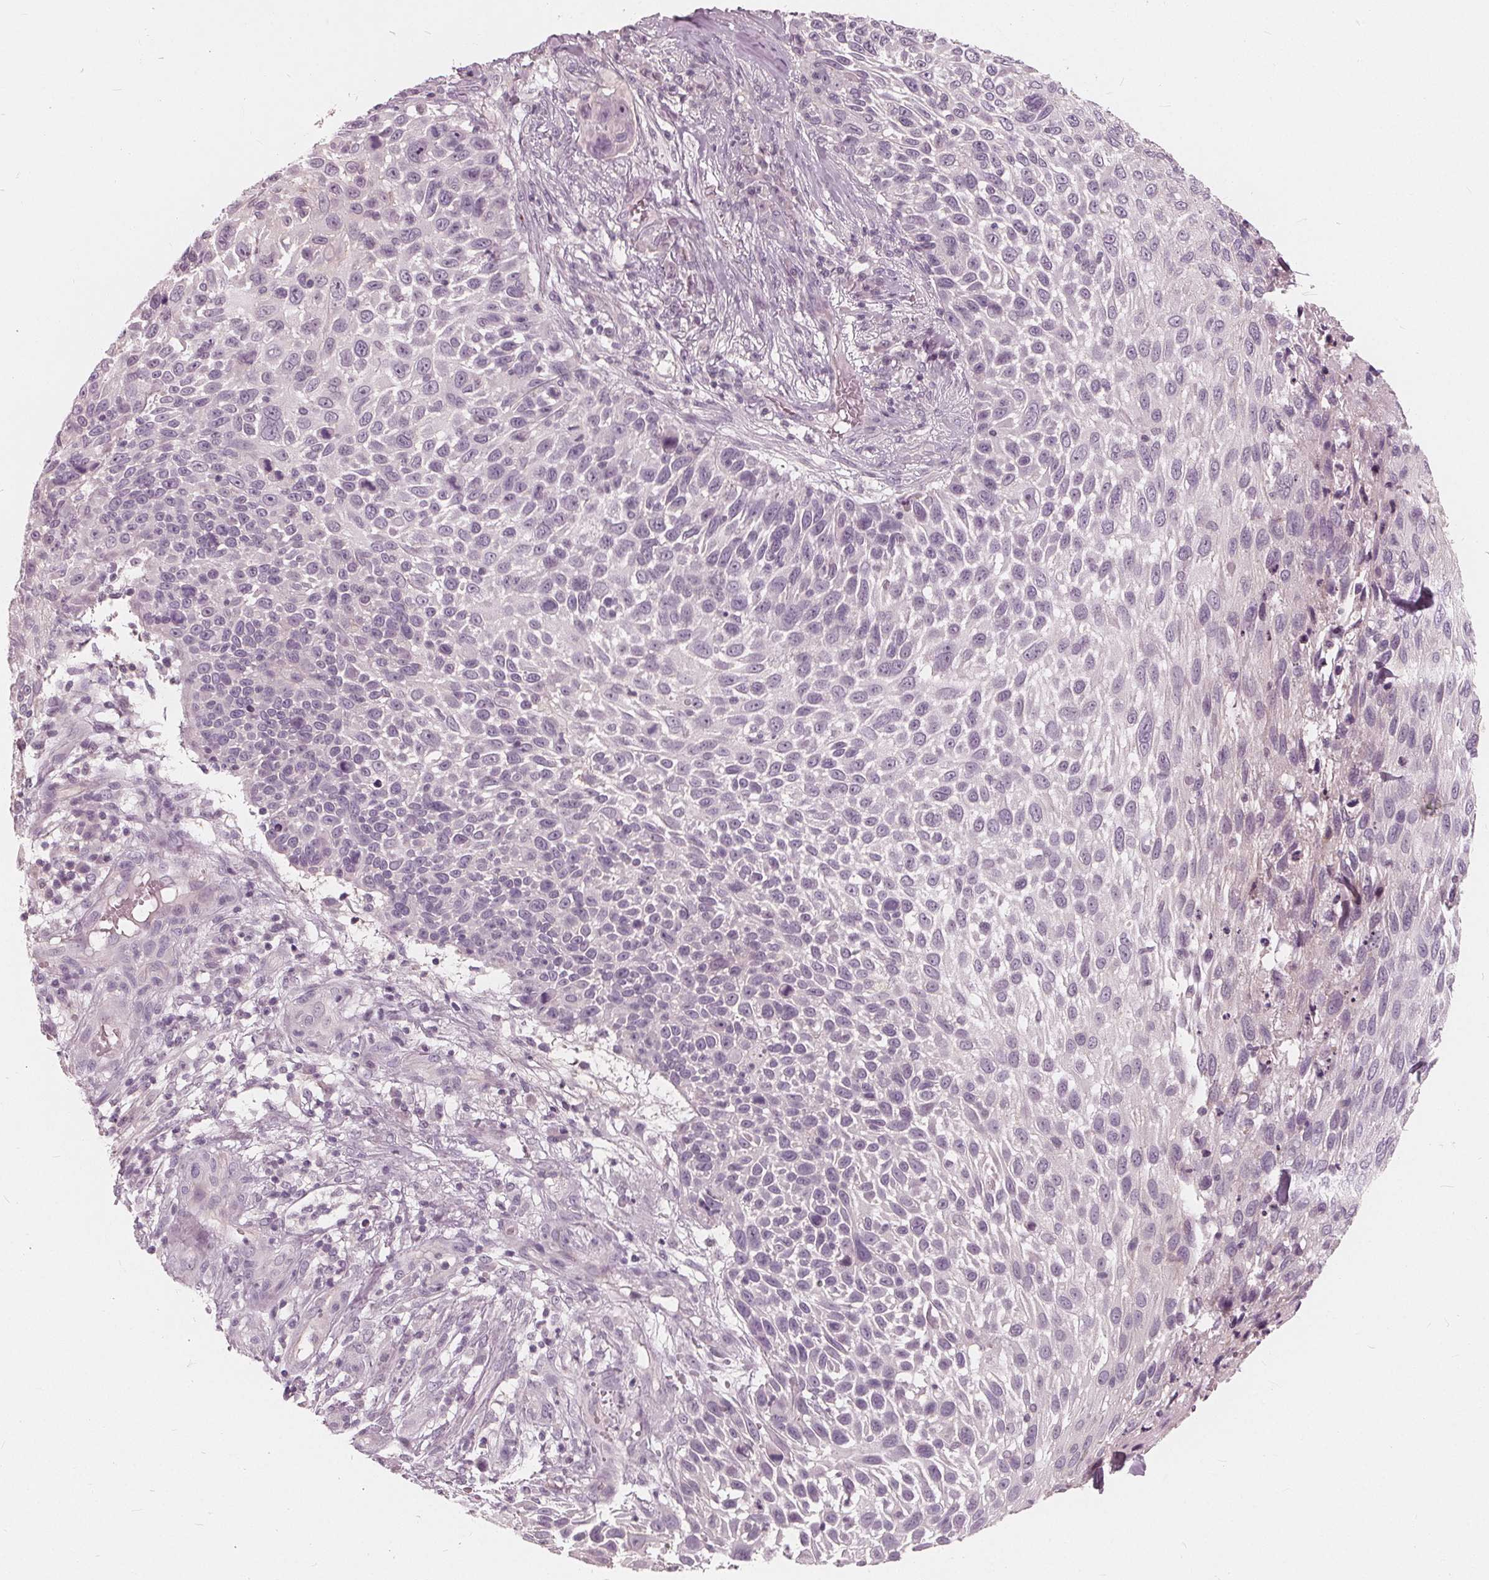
{"staining": {"intensity": "negative", "quantity": "none", "location": "none"}, "tissue": "skin cancer", "cell_type": "Tumor cells", "image_type": "cancer", "snomed": [{"axis": "morphology", "description": "Squamous cell carcinoma, NOS"}, {"axis": "topography", "description": "Skin"}], "caption": "Tumor cells are negative for protein expression in human skin squamous cell carcinoma.", "gene": "SAT2", "patient": {"sex": "male", "age": 92}}